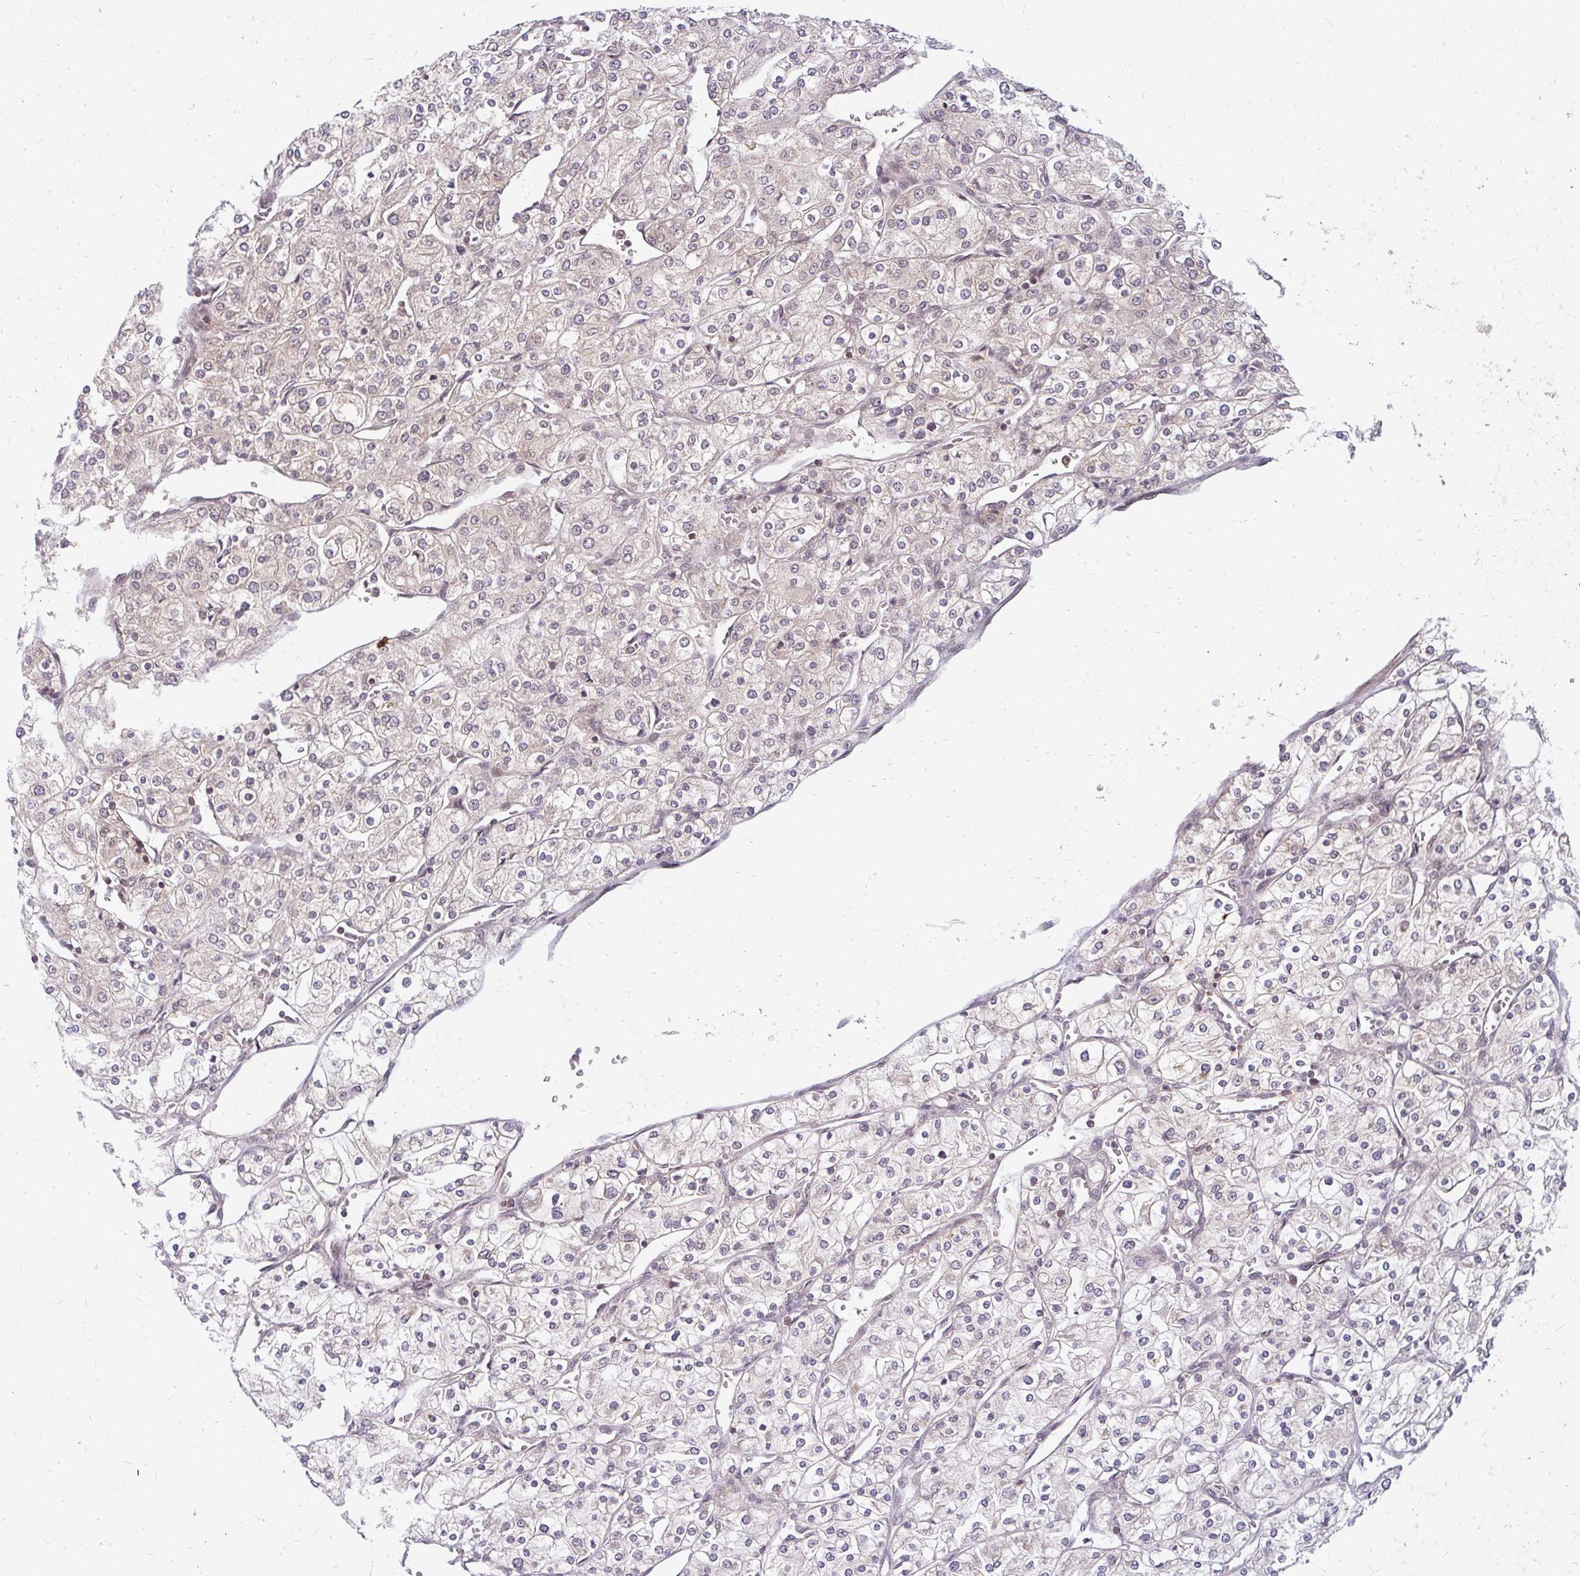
{"staining": {"intensity": "weak", "quantity": "<25%", "location": "cytoplasmic/membranous"}, "tissue": "renal cancer", "cell_type": "Tumor cells", "image_type": "cancer", "snomed": [{"axis": "morphology", "description": "Adenocarcinoma, NOS"}, {"axis": "topography", "description": "Kidney"}], "caption": "Immunohistochemistry (IHC) of renal cancer reveals no expression in tumor cells.", "gene": "GTF3C6", "patient": {"sex": "male", "age": 80}}